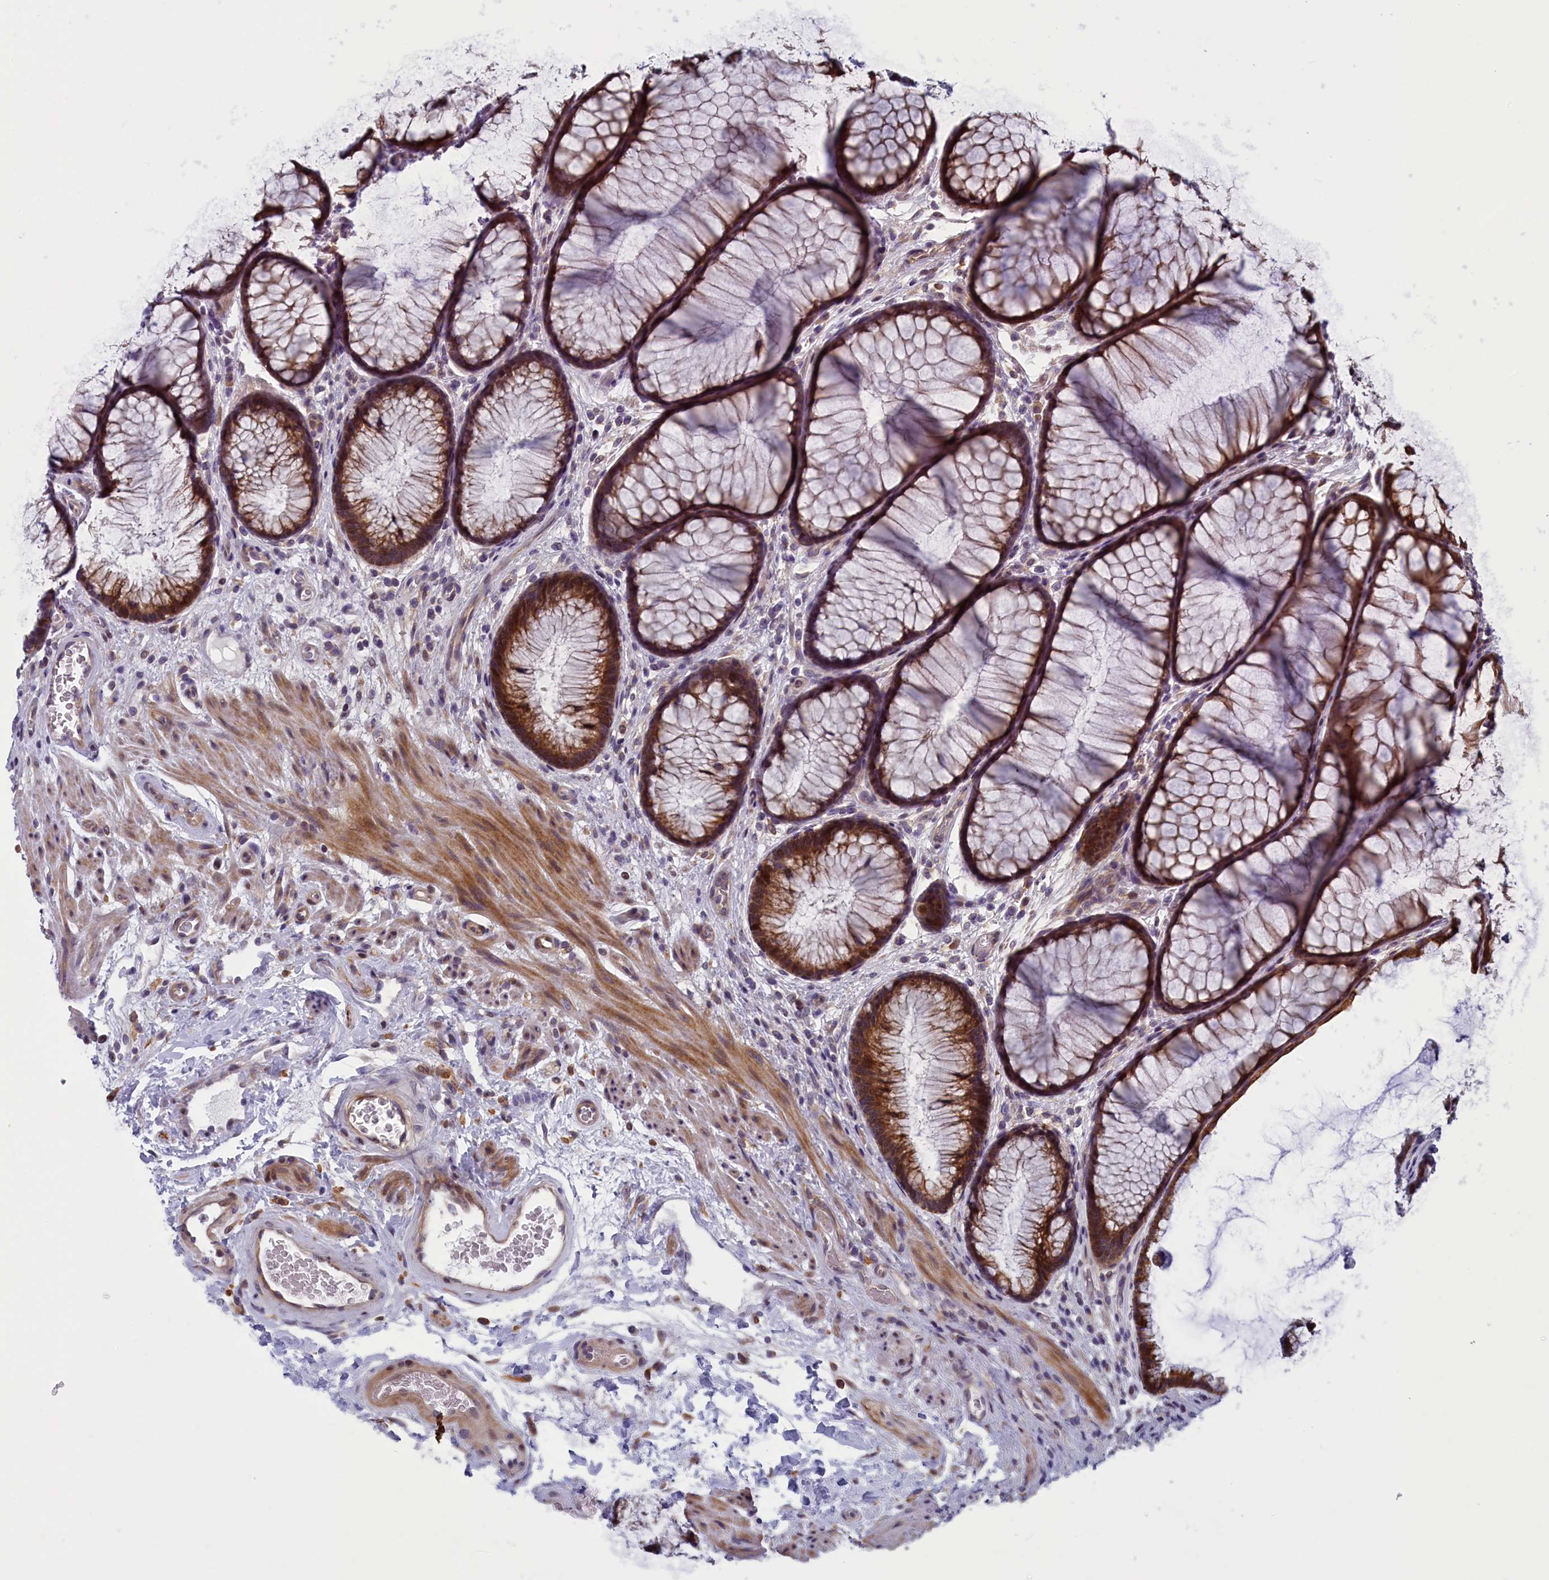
{"staining": {"intensity": "moderate", "quantity": ">75%", "location": "cytoplasmic/membranous"}, "tissue": "colon", "cell_type": "Endothelial cells", "image_type": "normal", "snomed": [{"axis": "morphology", "description": "Normal tissue, NOS"}, {"axis": "topography", "description": "Colon"}], "caption": "Endothelial cells show medium levels of moderate cytoplasmic/membranous staining in about >75% of cells in normal human colon. (DAB (3,3'-diaminobenzidine) IHC with brightfield microscopy, high magnification).", "gene": "ANKRD39", "patient": {"sex": "female", "age": 82}}